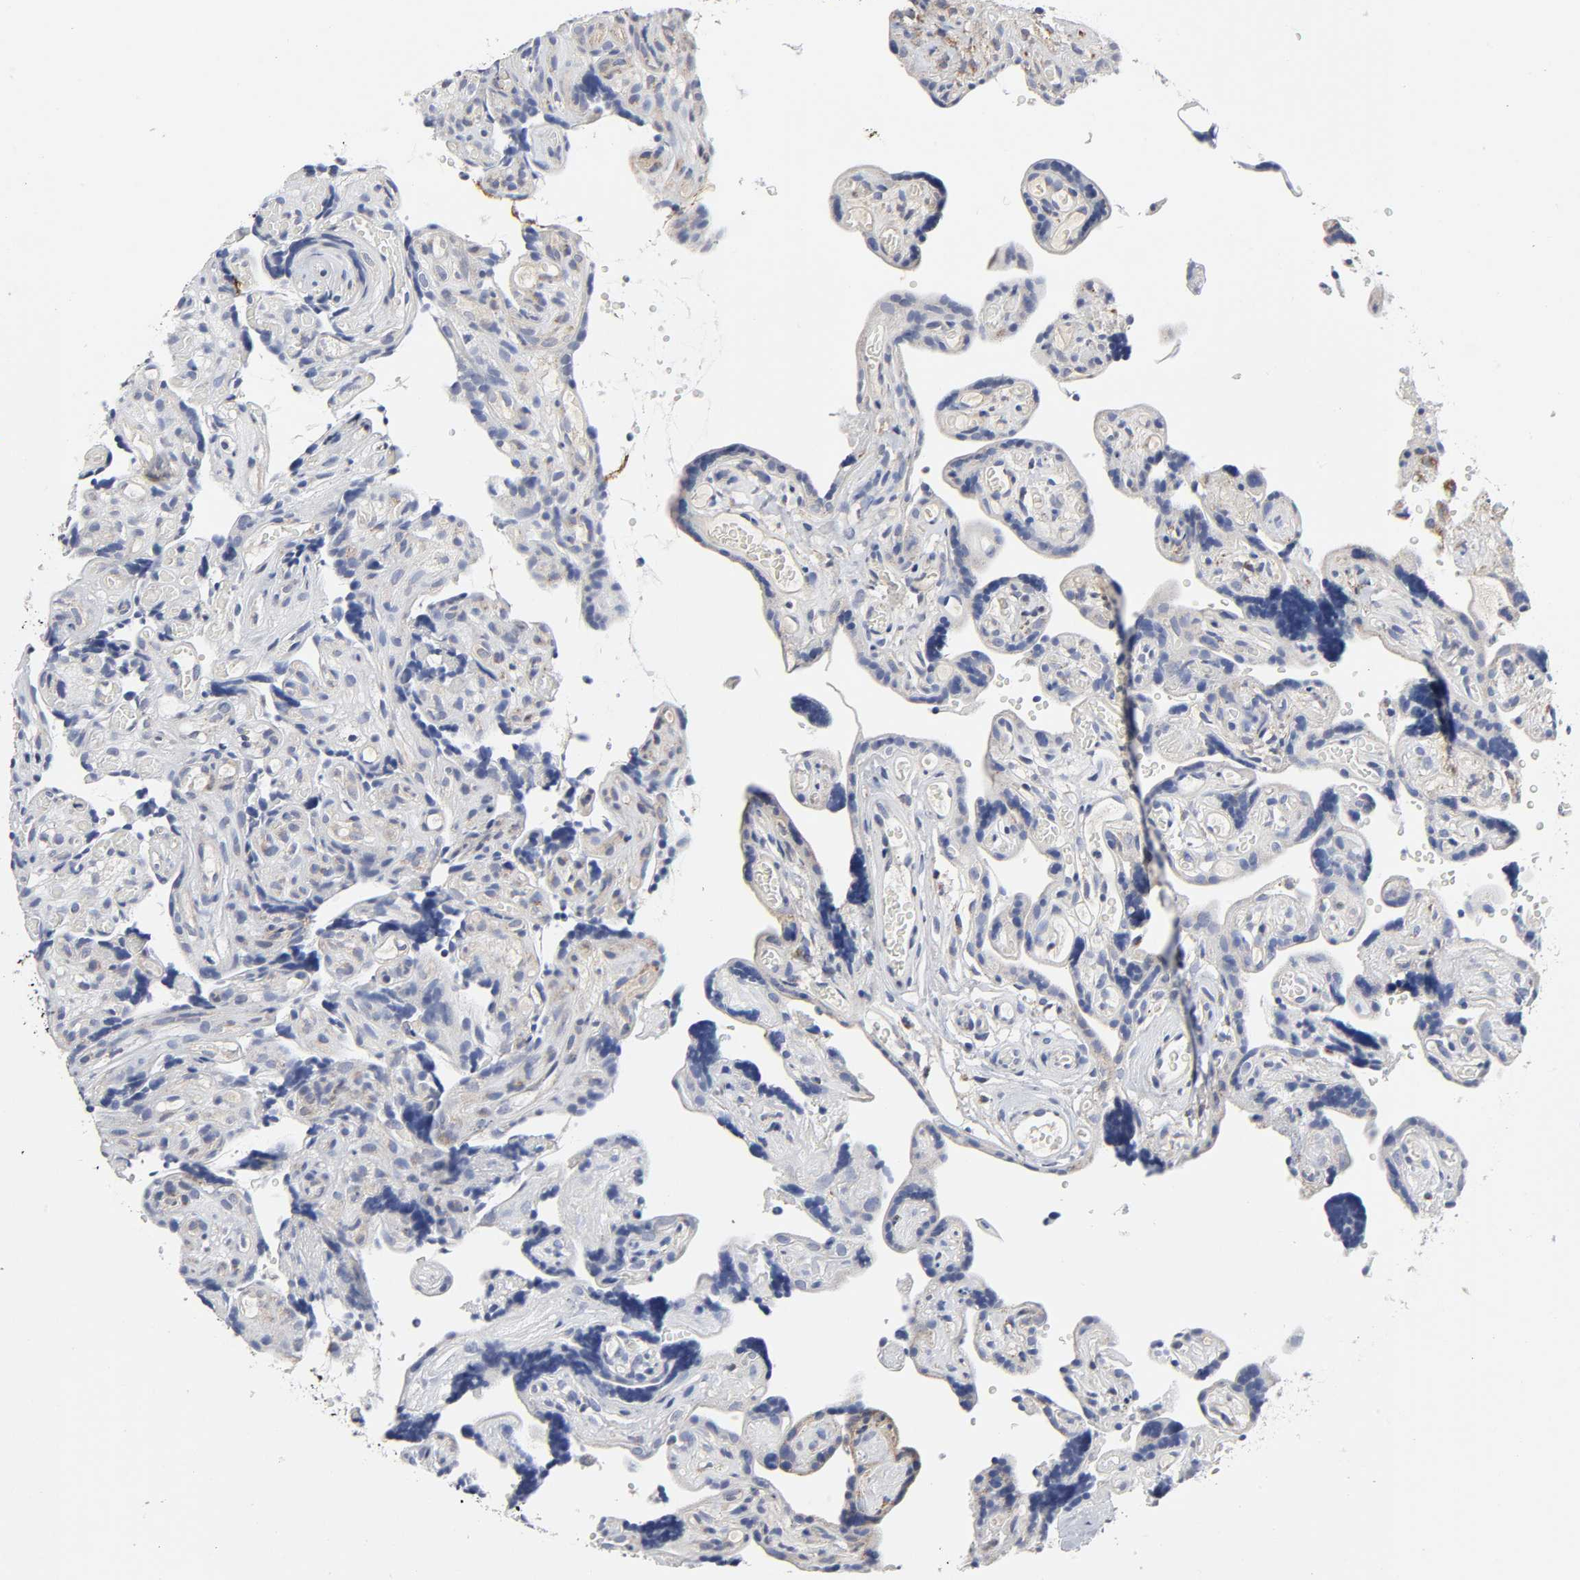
{"staining": {"intensity": "weak", "quantity": "<25%", "location": "cytoplasmic/membranous"}, "tissue": "placenta", "cell_type": "Decidual cells", "image_type": "normal", "snomed": [{"axis": "morphology", "description": "Normal tissue, NOS"}, {"axis": "topography", "description": "Placenta"}], "caption": "Immunohistochemistry (IHC) of unremarkable placenta exhibits no positivity in decidual cells. (Stains: DAB immunohistochemistry with hematoxylin counter stain, Microscopy: brightfield microscopy at high magnification).", "gene": "AOPEP", "patient": {"sex": "female", "age": 30}}